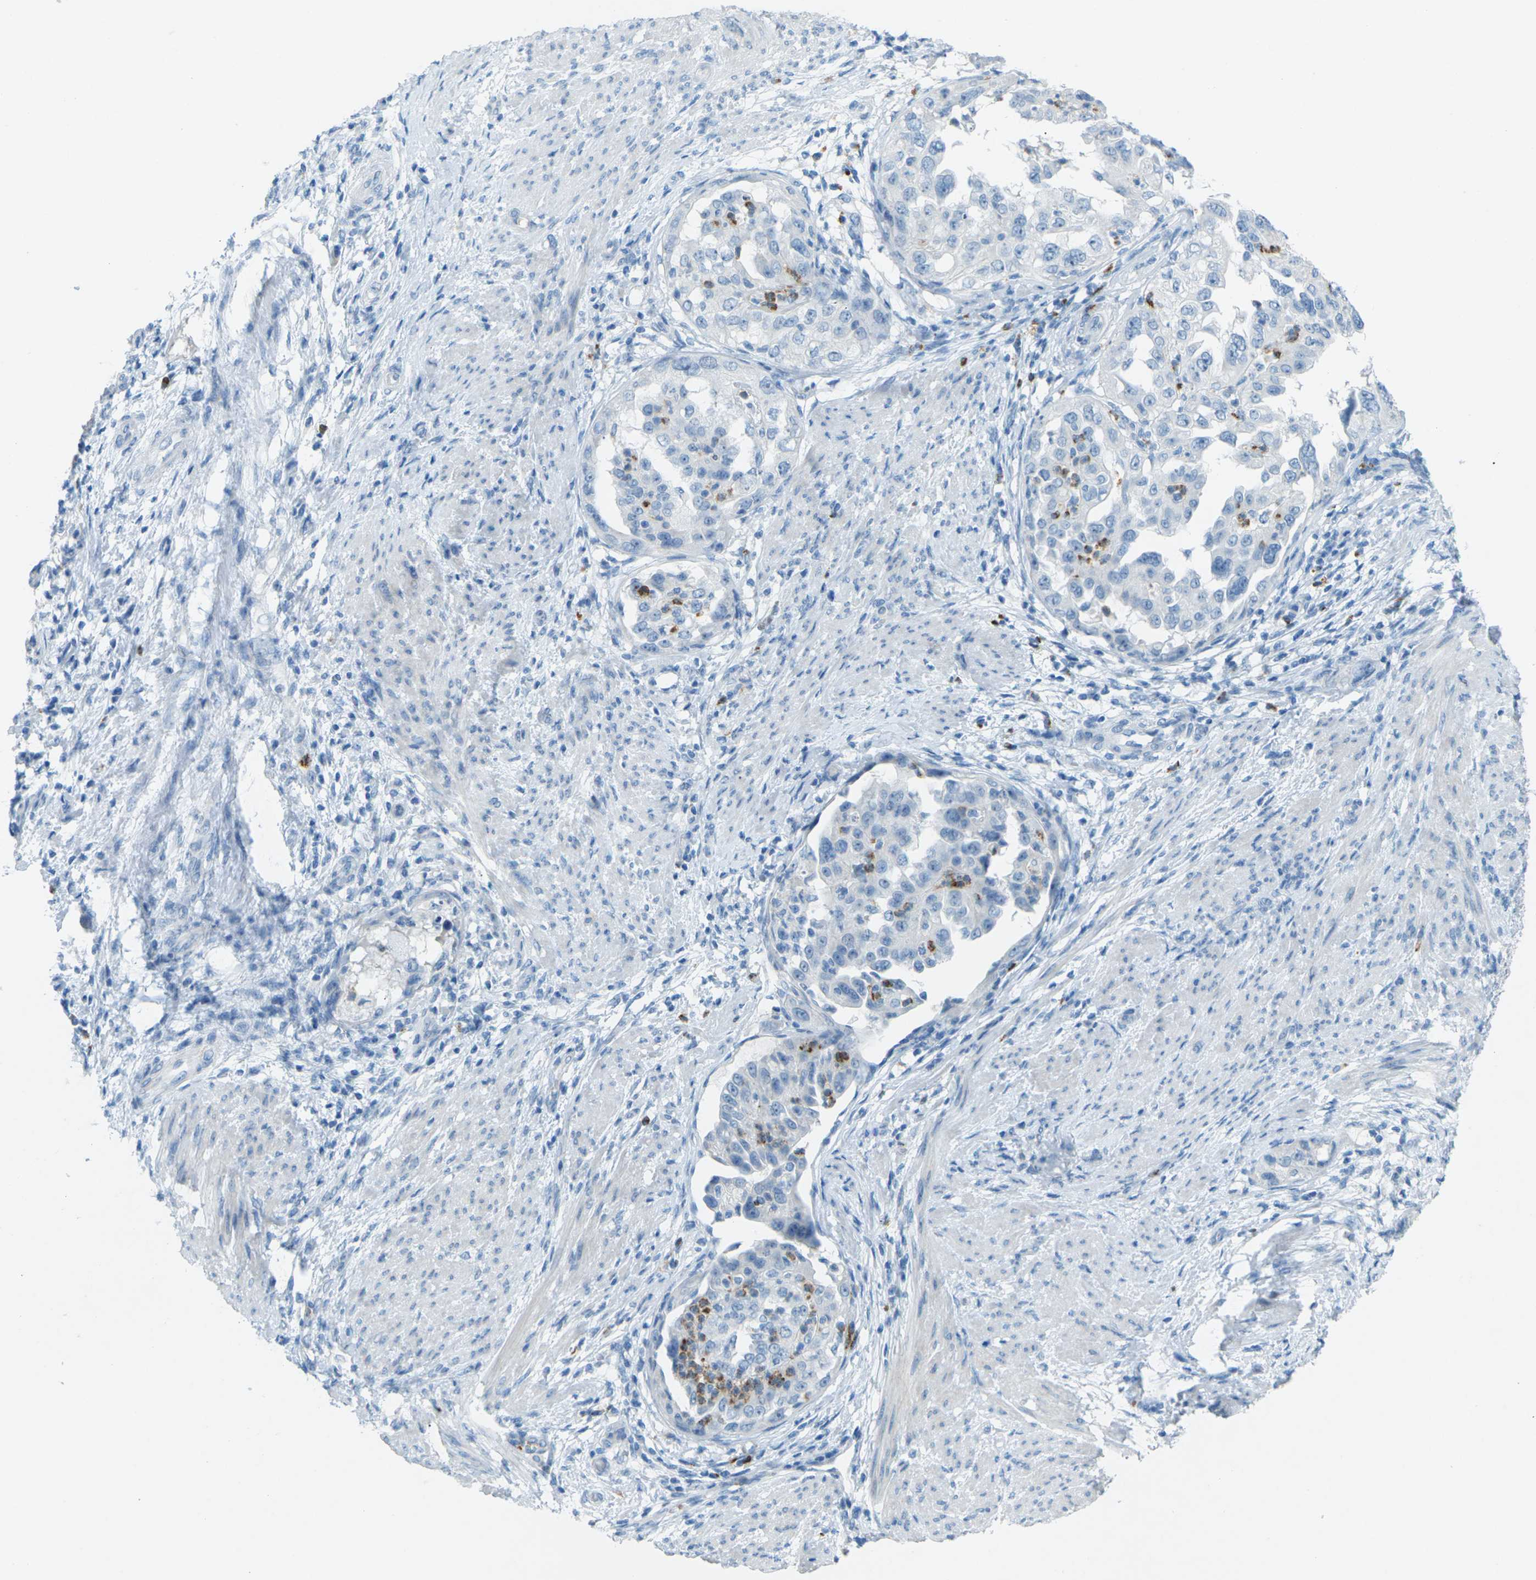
{"staining": {"intensity": "negative", "quantity": "none", "location": "none"}, "tissue": "endometrial cancer", "cell_type": "Tumor cells", "image_type": "cancer", "snomed": [{"axis": "morphology", "description": "Adenocarcinoma, NOS"}, {"axis": "topography", "description": "Endometrium"}], "caption": "This is a image of IHC staining of endometrial cancer (adenocarcinoma), which shows no staining in tumor cells.", "gene": "CDH16", "patient": {"sex": "female", "age": 85}}